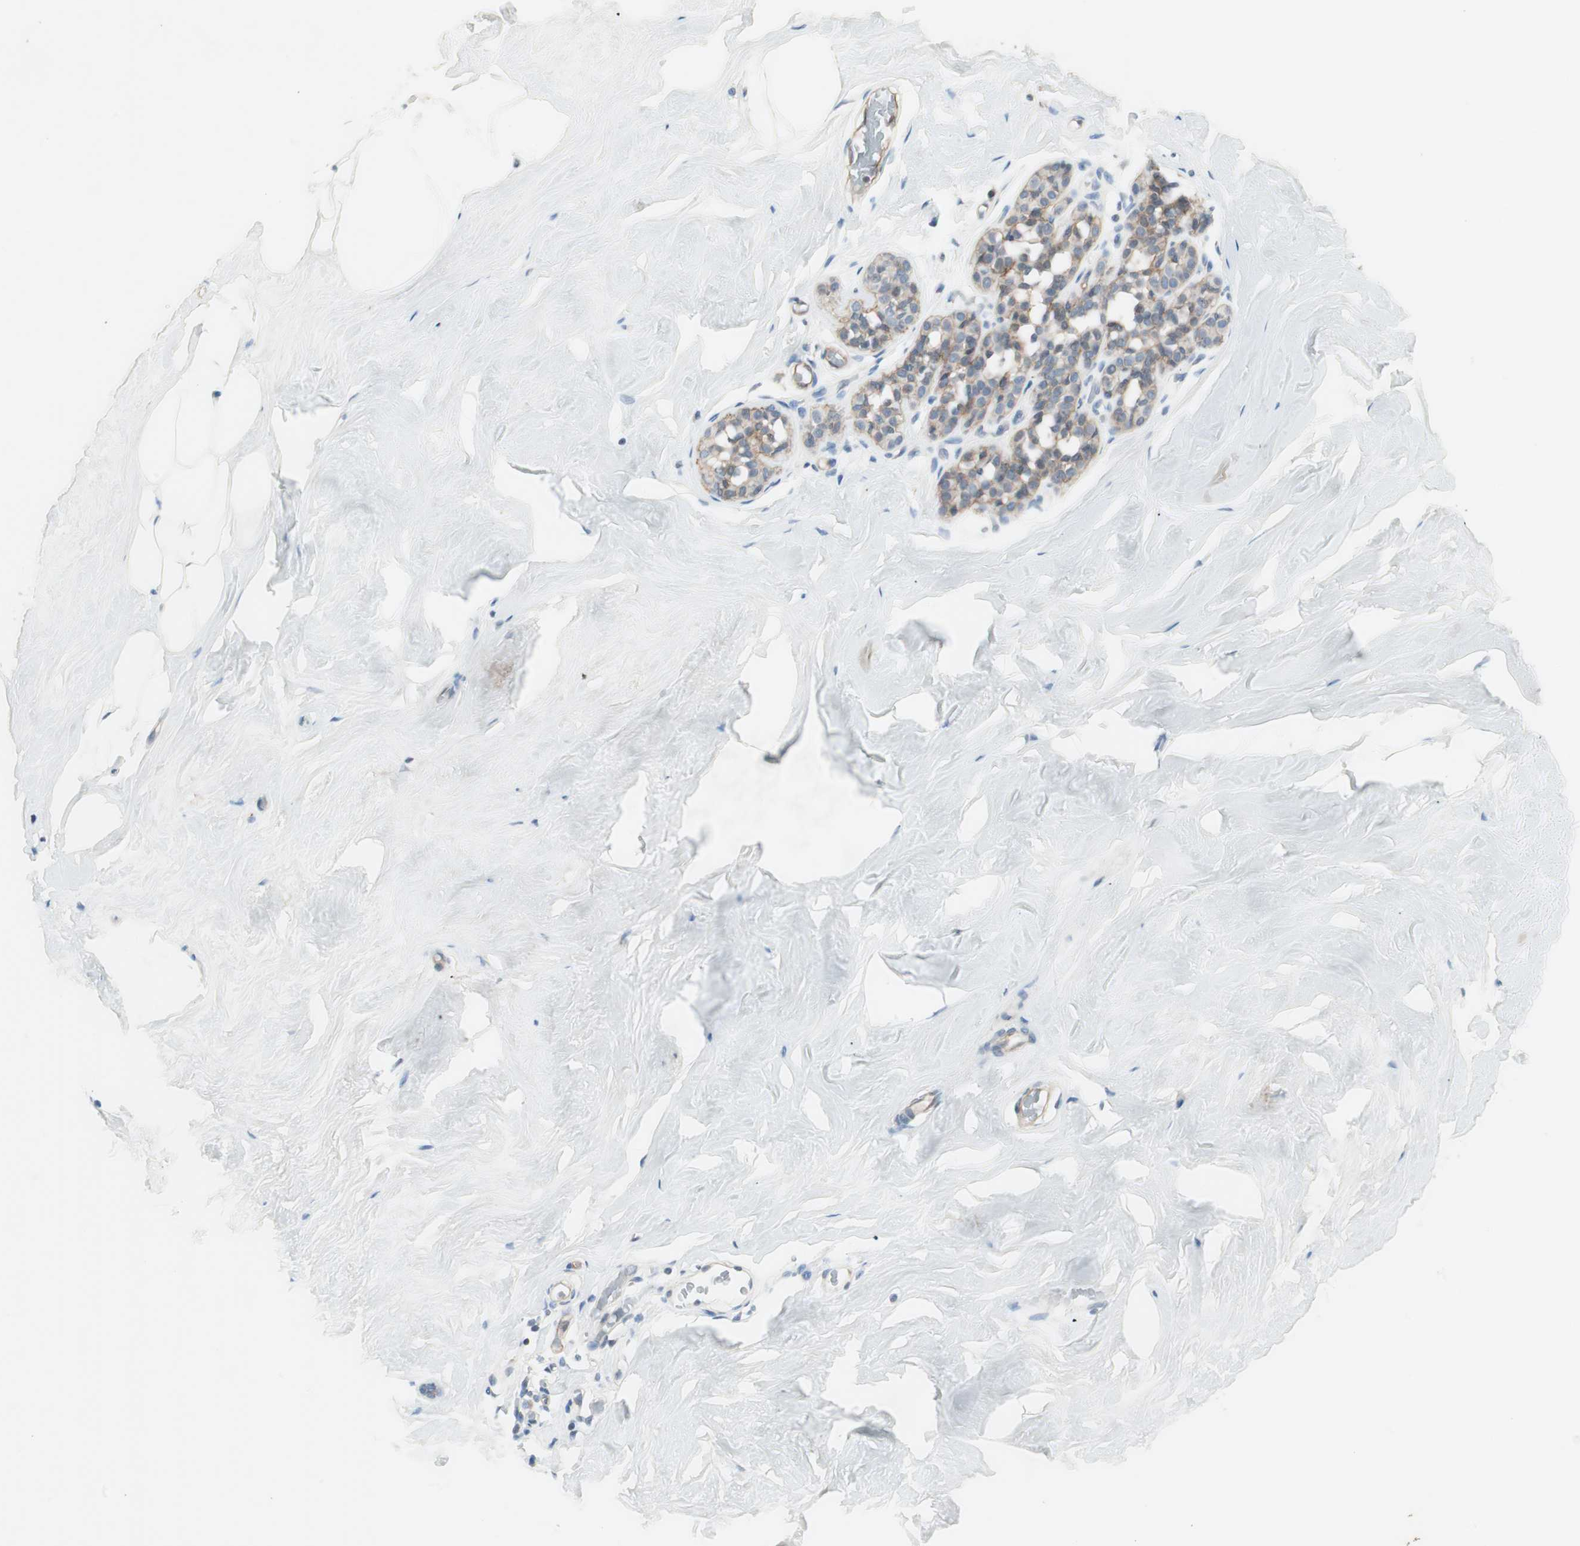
{"staining": {"intensity": "negative", "quantity": "none", "location": "none"}, "tissue": "breast", "cell_type": "Adipocytes", "image_type": "normal", "snomed": [{"axis": "morphology", "description": "Normal tissue, NOS"}, {"axis": "topography", "description": "Breast"}], "caption": "High magnification brightfield microscopy of unremarkable breast stained with DAB (brown) and counterstained with hematoxylin (blue): adipocytes show no significant staining.", "gene": "ITGB4", "patient": {"sex": "female", "age": 75}}